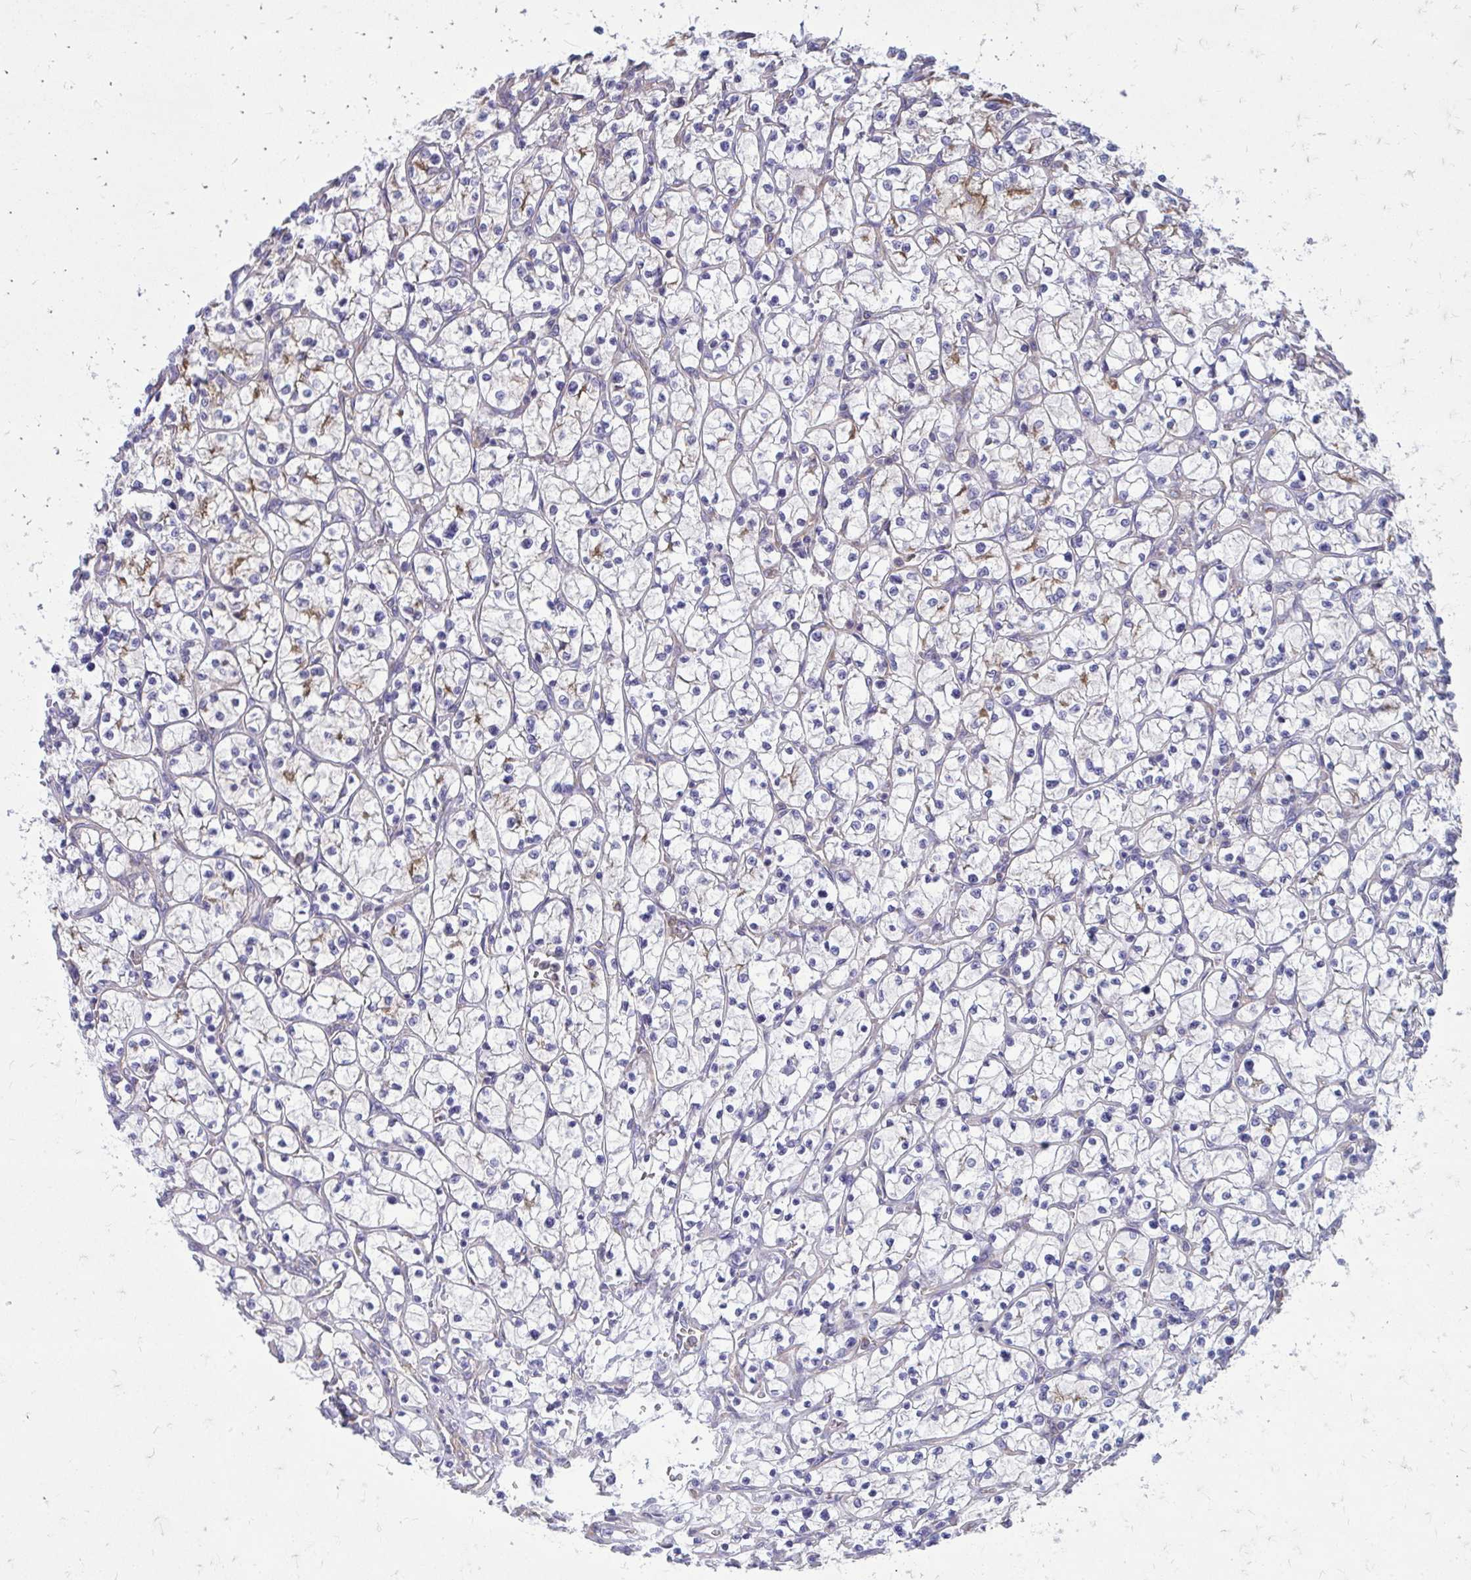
{"staining": {"intensity": "weak", "quantity": "<25%", "location": "cytoplasmic/membranous"}, "tissue": "renal cancer", "cell_type": "Tumor cells", "image_type": "cancer", "snomed": [{"axis": "morphology", "description": "Adenocarcinoma, NOS"}, {"axis": "topography", "description": "Kidney"}], "caption": "Immunohistochemical staining of human adenocarcinoma (renal) reveals no significant staining in tumor cells.", "gene": "CLTA", "patient": {"sex": "female", "age": 64}}